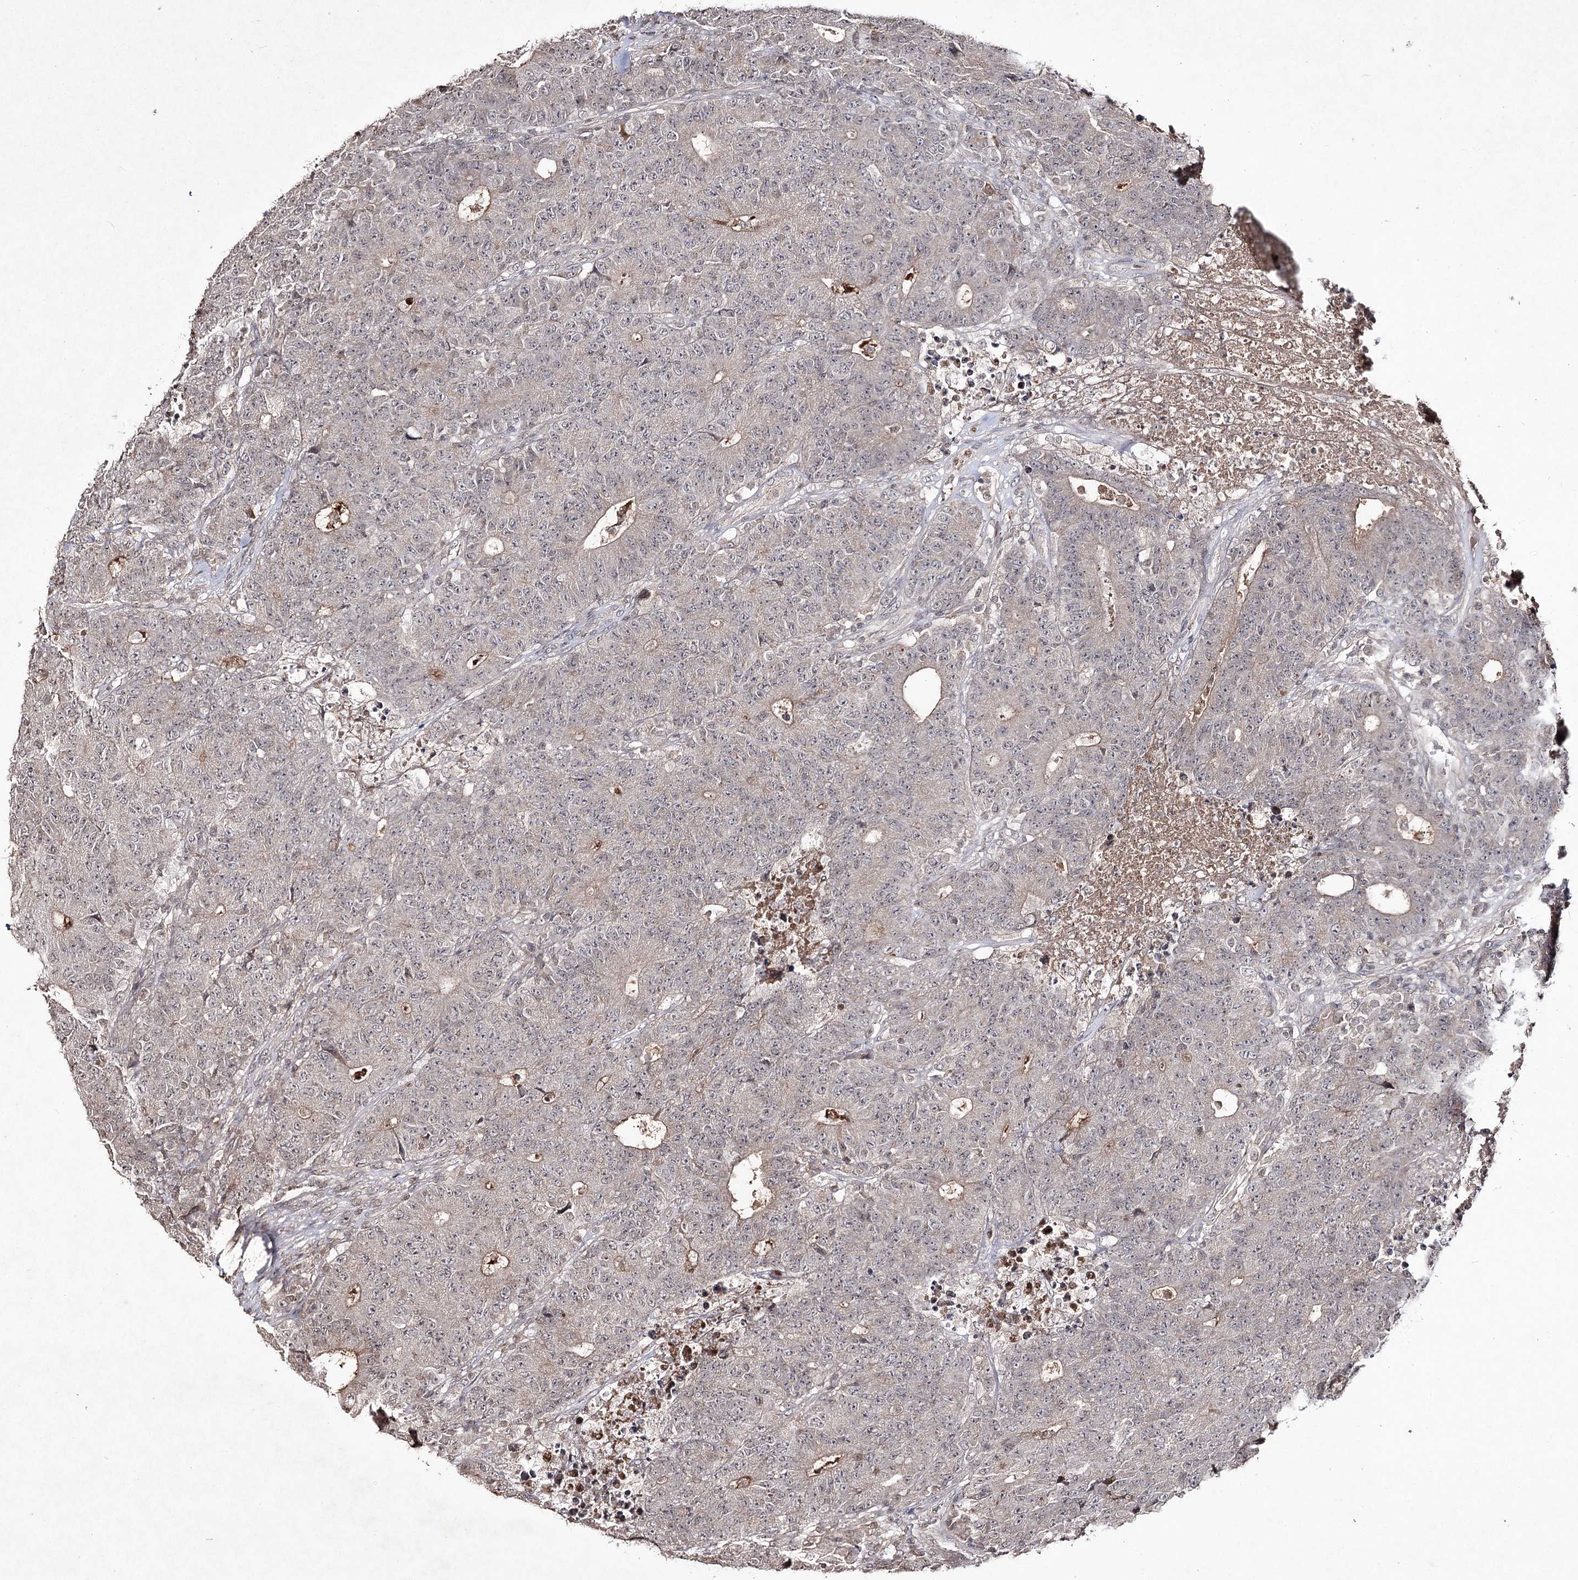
{"staining": {"intensity": "weak", "quantity": "<25%", "location": "cytoplasmic/membranous"}, "tissue": "colorectal cancer", "cell_type": "Tumor cells", "image_type": "cancer", "snomed": [{"axis": "morphology", "description": "Adenocarcinoma, NOS"}, {"axis": "topography", "description": "Colon"}], "caption": "Tumor cells are negative for brown protein staining in colorectal cancer (adenocarcinoma).", "gene": "SYNGR3", "patient": {"sex": "female", "age": 75}}